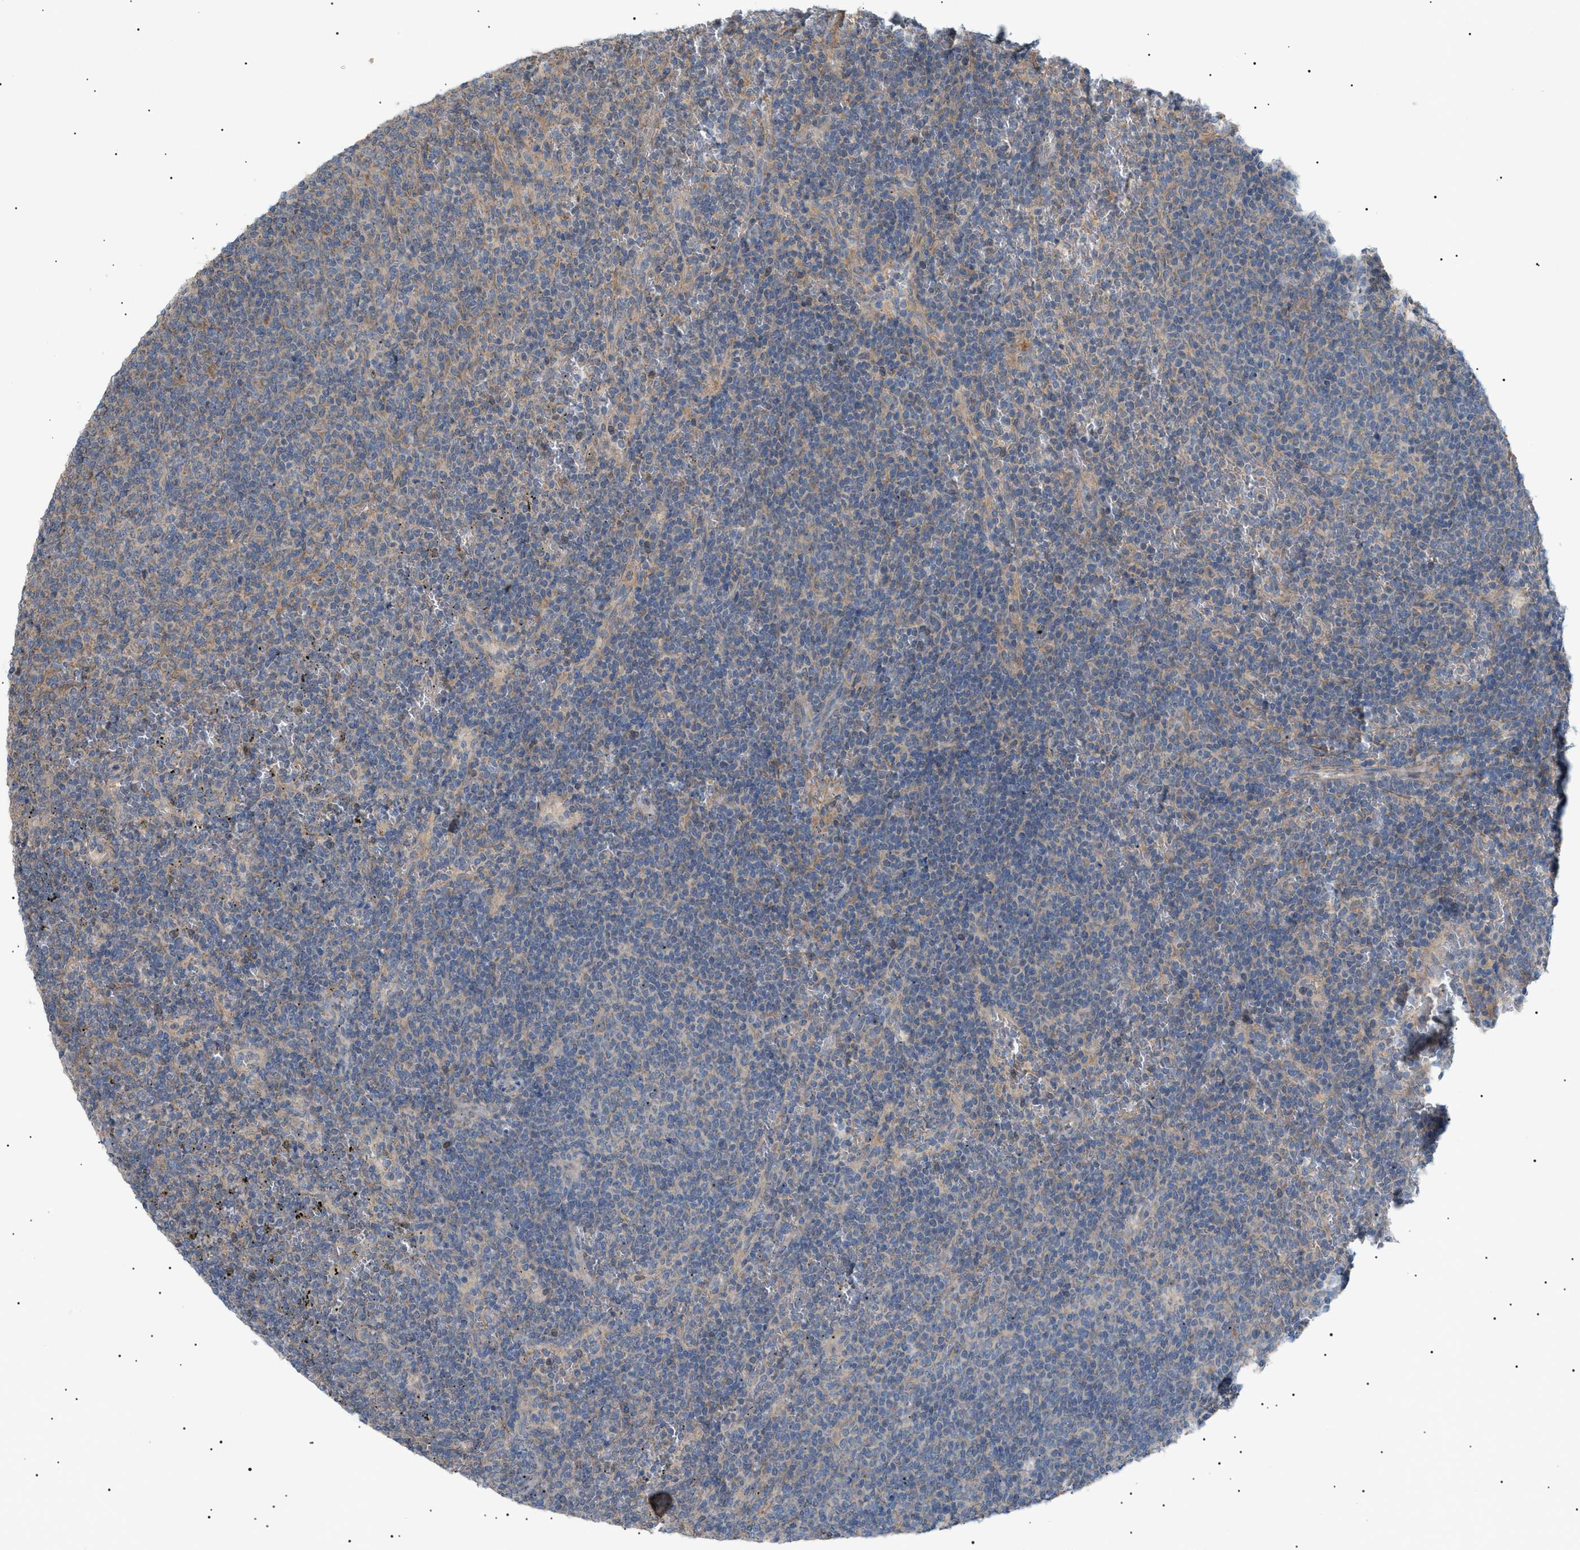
{"staining": {"intensity": "weak", "quantity": "<25%", "location": "cytoplasmic/membranous"}, "tissue": "lymphoma", "cell_type": "Tumor cells", "image_type": "cancer", "snomed": [{"axis": "morphology", "description": "Malignant lymphoma, non-Hodgkin's type, Low grade"}, {"axis": "topography", "description": "Spleen"}], "caption": "Histopathology image shows no significant protein expression in tumor cells of malignant lymphoma, non-Hodgkin's type (low-grade).", "gene": "IRS2", "patient": {"sex": "female", "age": 50}}